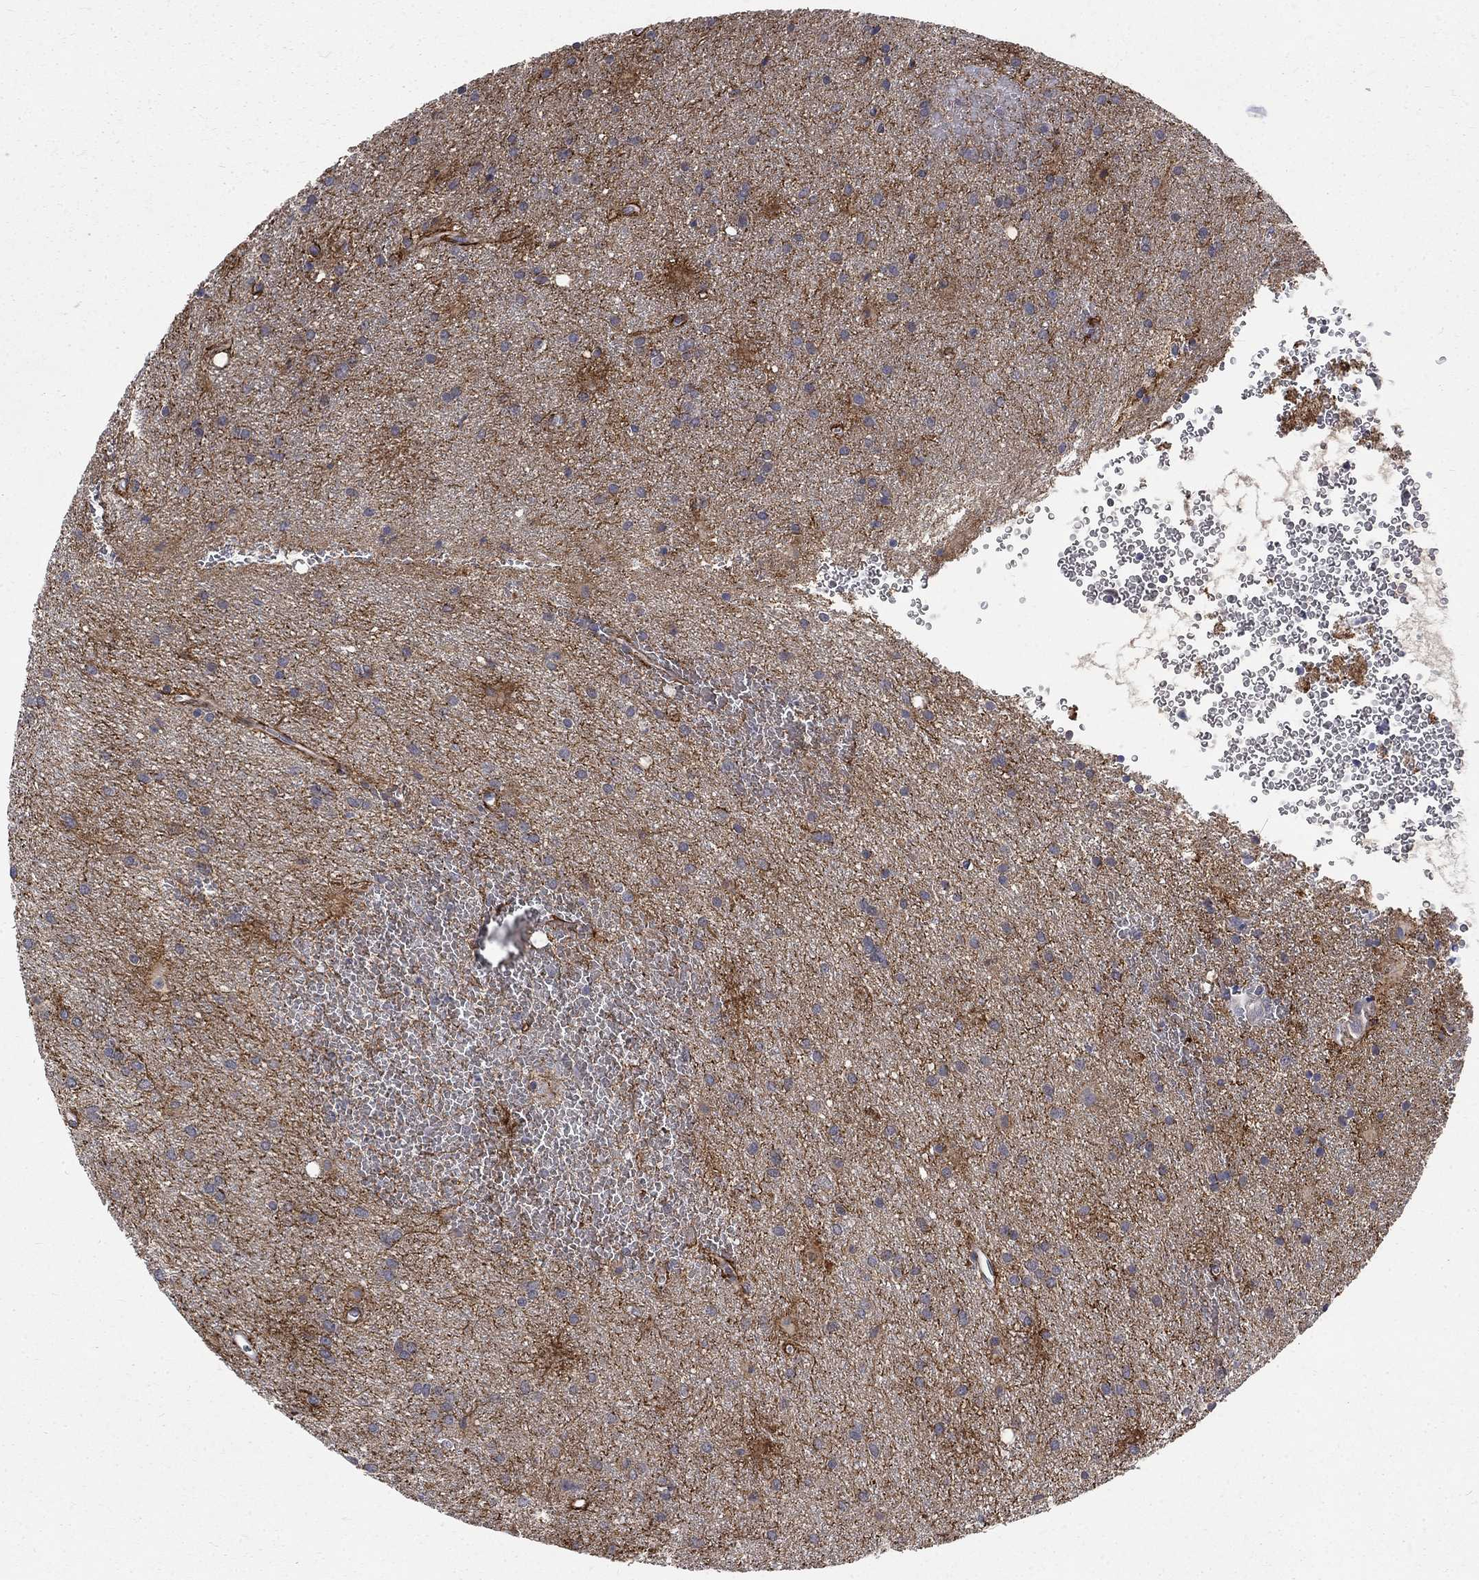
{"staining": {"intensity": "negative", "quantity": "none", "location": "none"}, "tissue": "glioma", "cell_type": "Tumor cells", "image_type": "cancer", "snomed": [{"axis": "morphology", "description": "Glioma, malignant, Low grade"}, {"axis": "topography", "description": "Brain"}], "caption": "Protein analysis of malignant glioma (low-grade) displays no significant expression in tumor cells. Nuclei are stained in blue.", "gene": "PHKA1", "patient": {"sex": "male", "age": 58}}